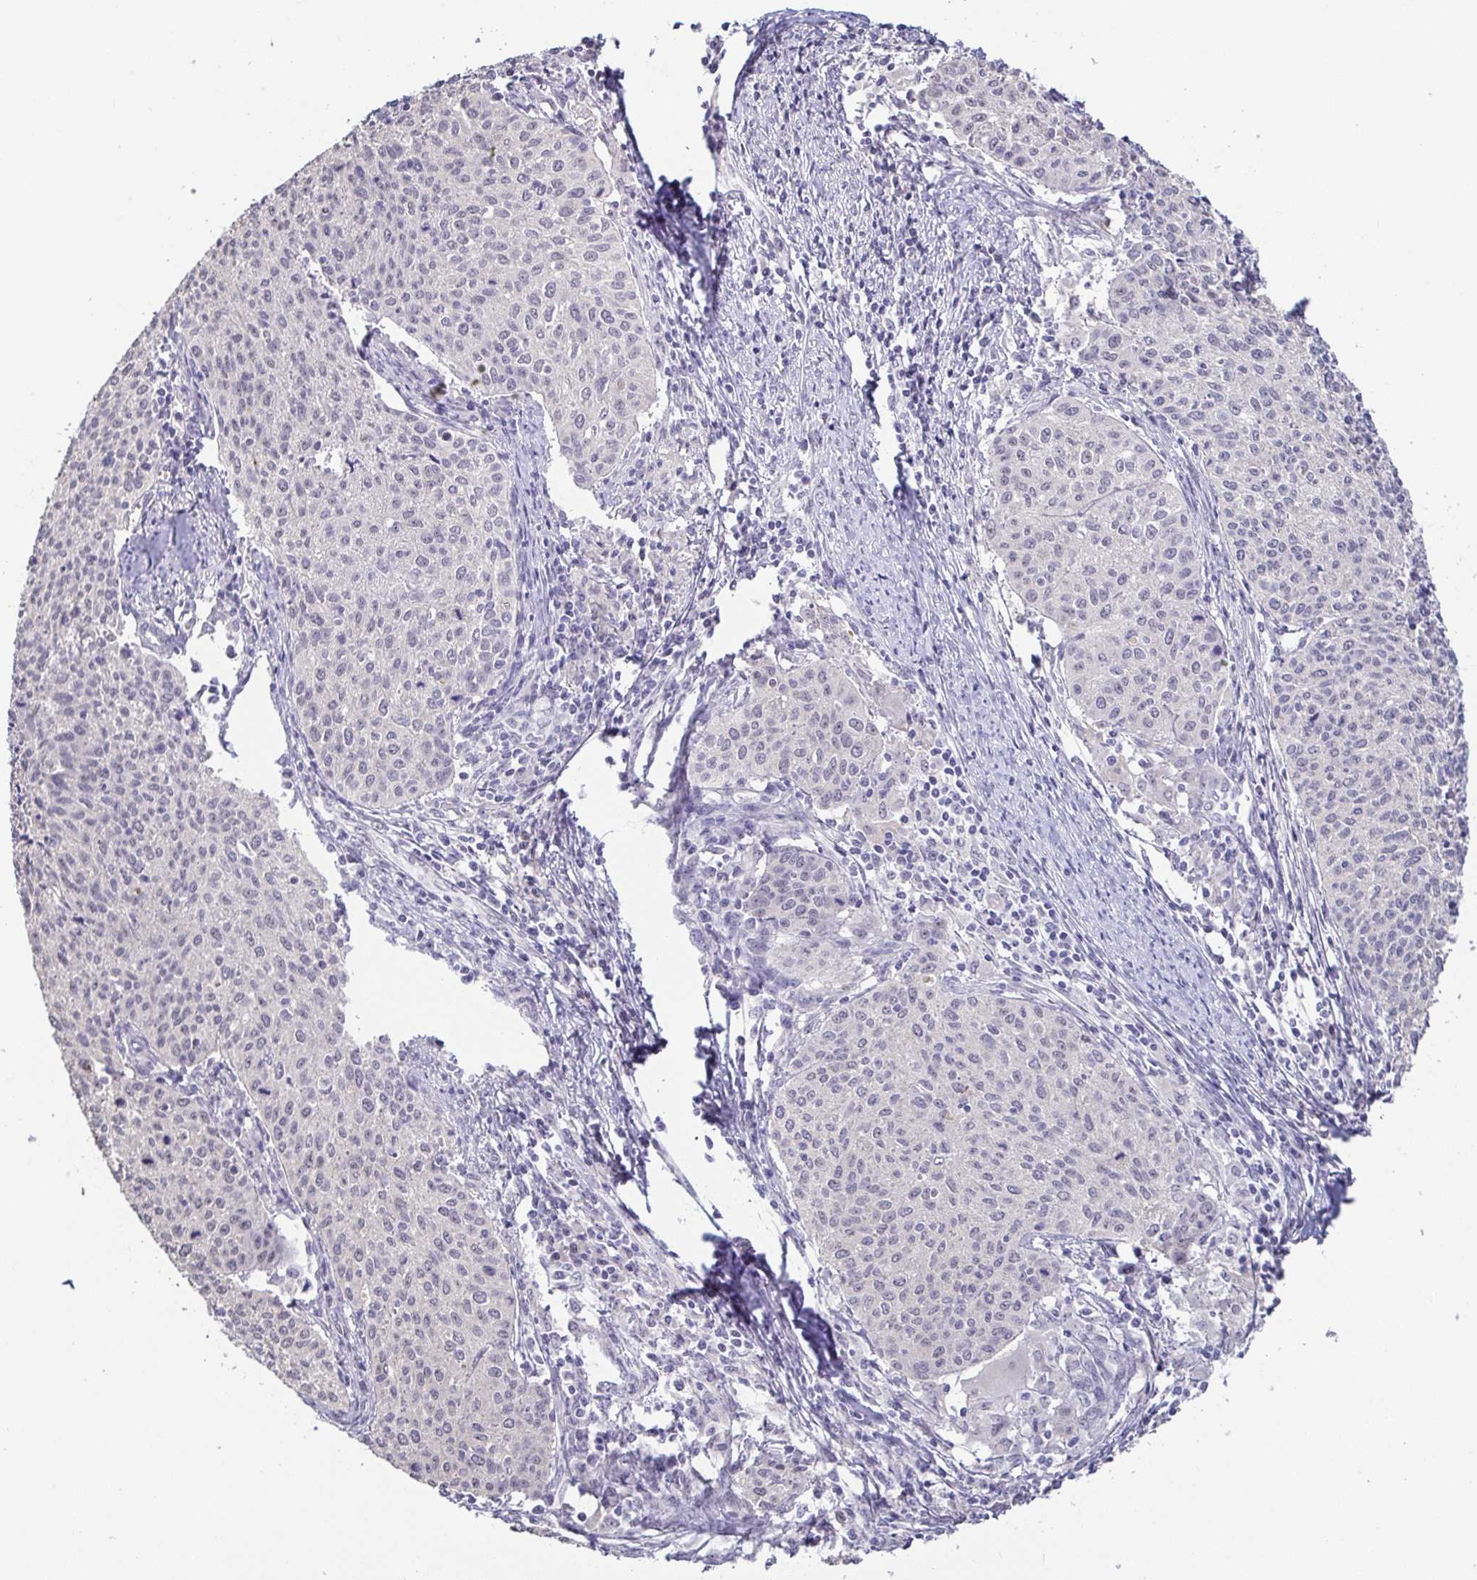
{"staining": {"intensity": "negative", "quantity": "none", "location": "none"}, "tissue": "cervical cancer", "cell_type": "Tumor cells", "image_type": "cancer", "snomed": [{"axis": "morphology", "description": "Squamous cell carcinoma, NOS"}, {"axis": "topography", "description": "Cervix"}], "caption": "A high-resolution image shows IHC staining of squamous cell carcinoma (cervical), which shows no significant expression in tumor cells.", "gene": "NEFH", "patient": {"sex": "female", "age": 38}}